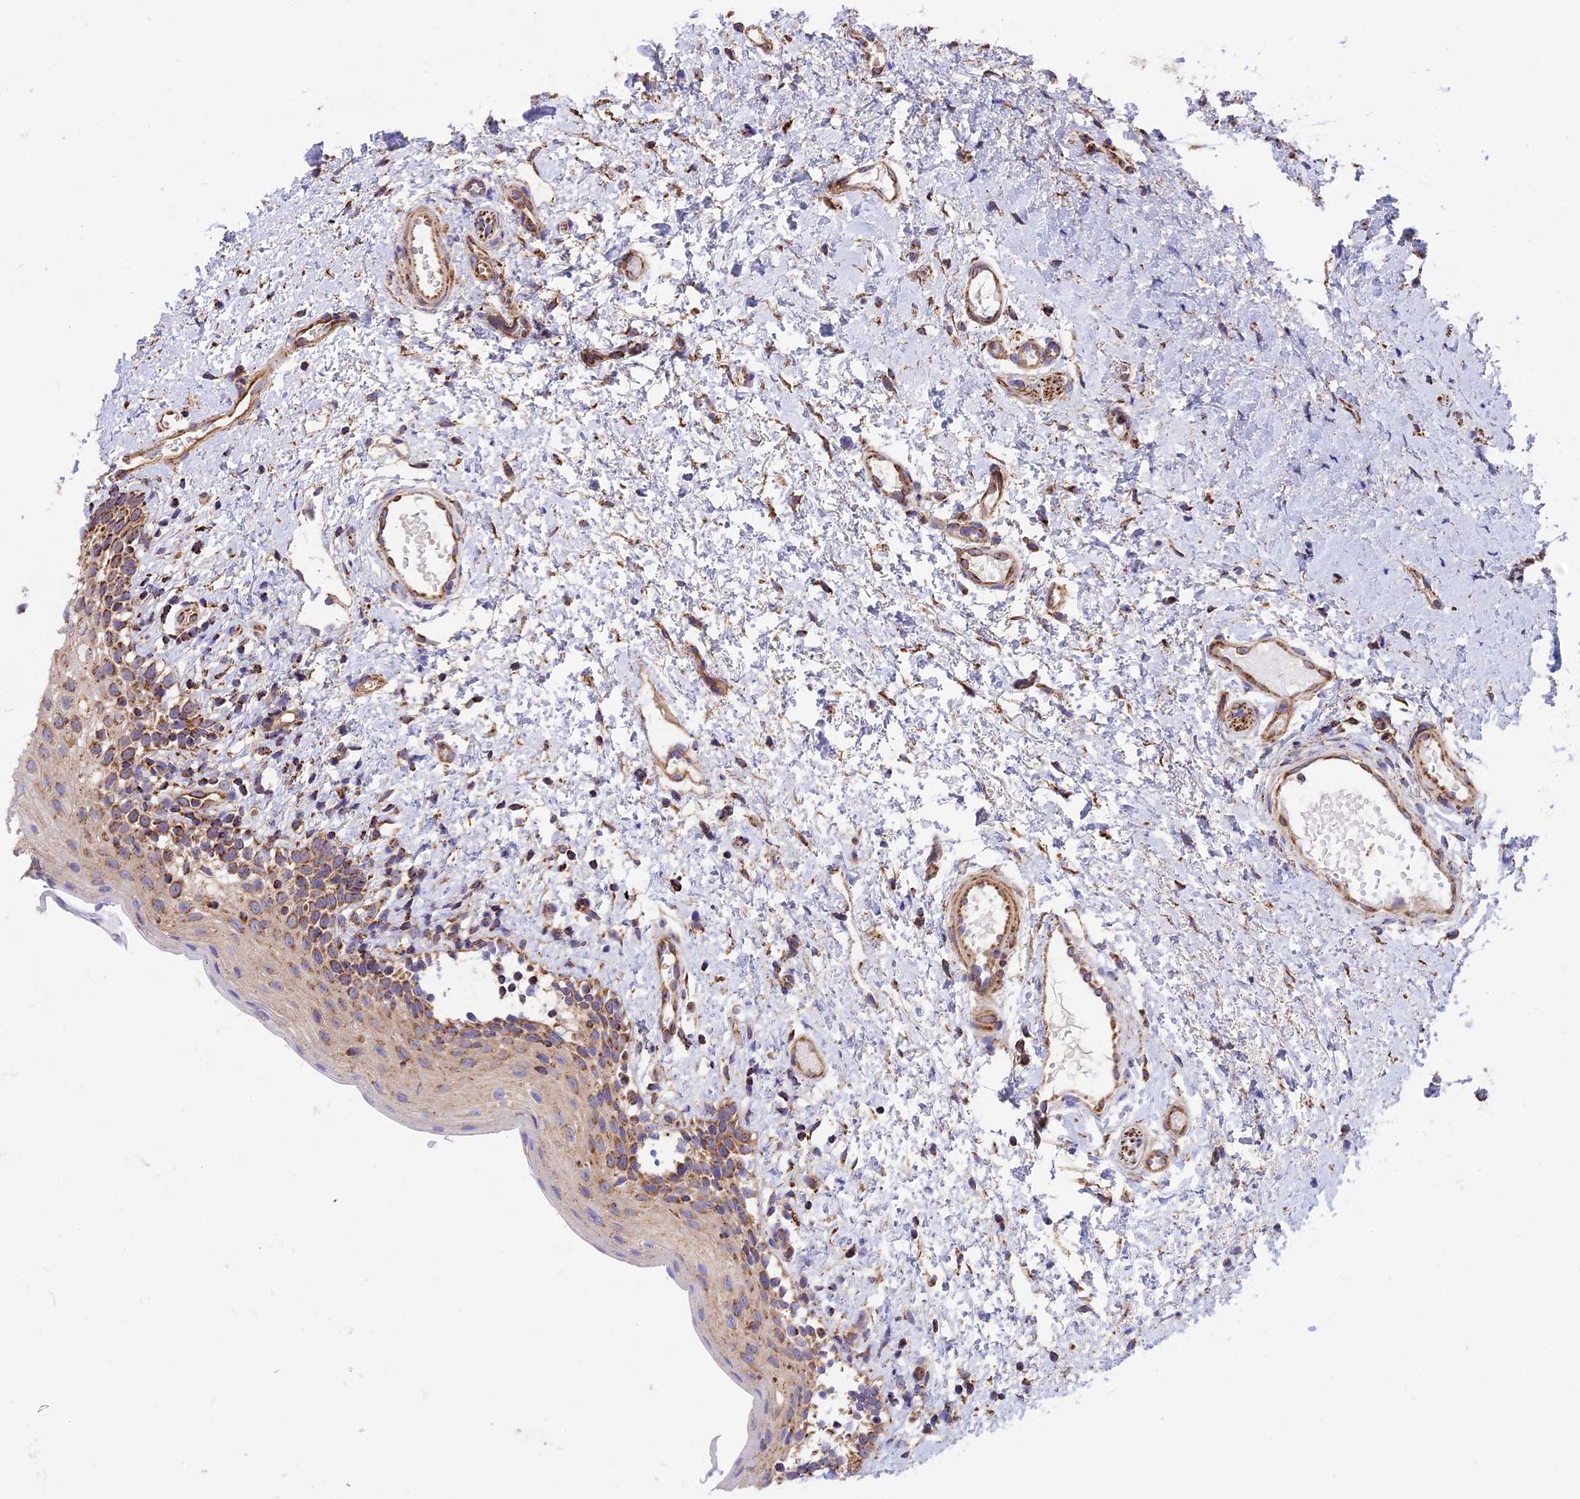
{"staining": {"intensity": "moderate", "quantity": "25%-75%", "location": "cytoplasmic/membranous"}, "tissue": "oral mucosa", "cell_type": "Squamous epithelial cells", "image_type": "normal", "snomed": [{"axis": "morphology", "description": "Normal tissue, NOS"}, {"axis": "topography", "description": "Oral tissue"}], "caption": "Human oral mucosa stained with a protein marker demonstrates moderate staining in squamous epithelial cells.", "gene": "TTC4", "patient": {"sex": "female", "age": 13}}